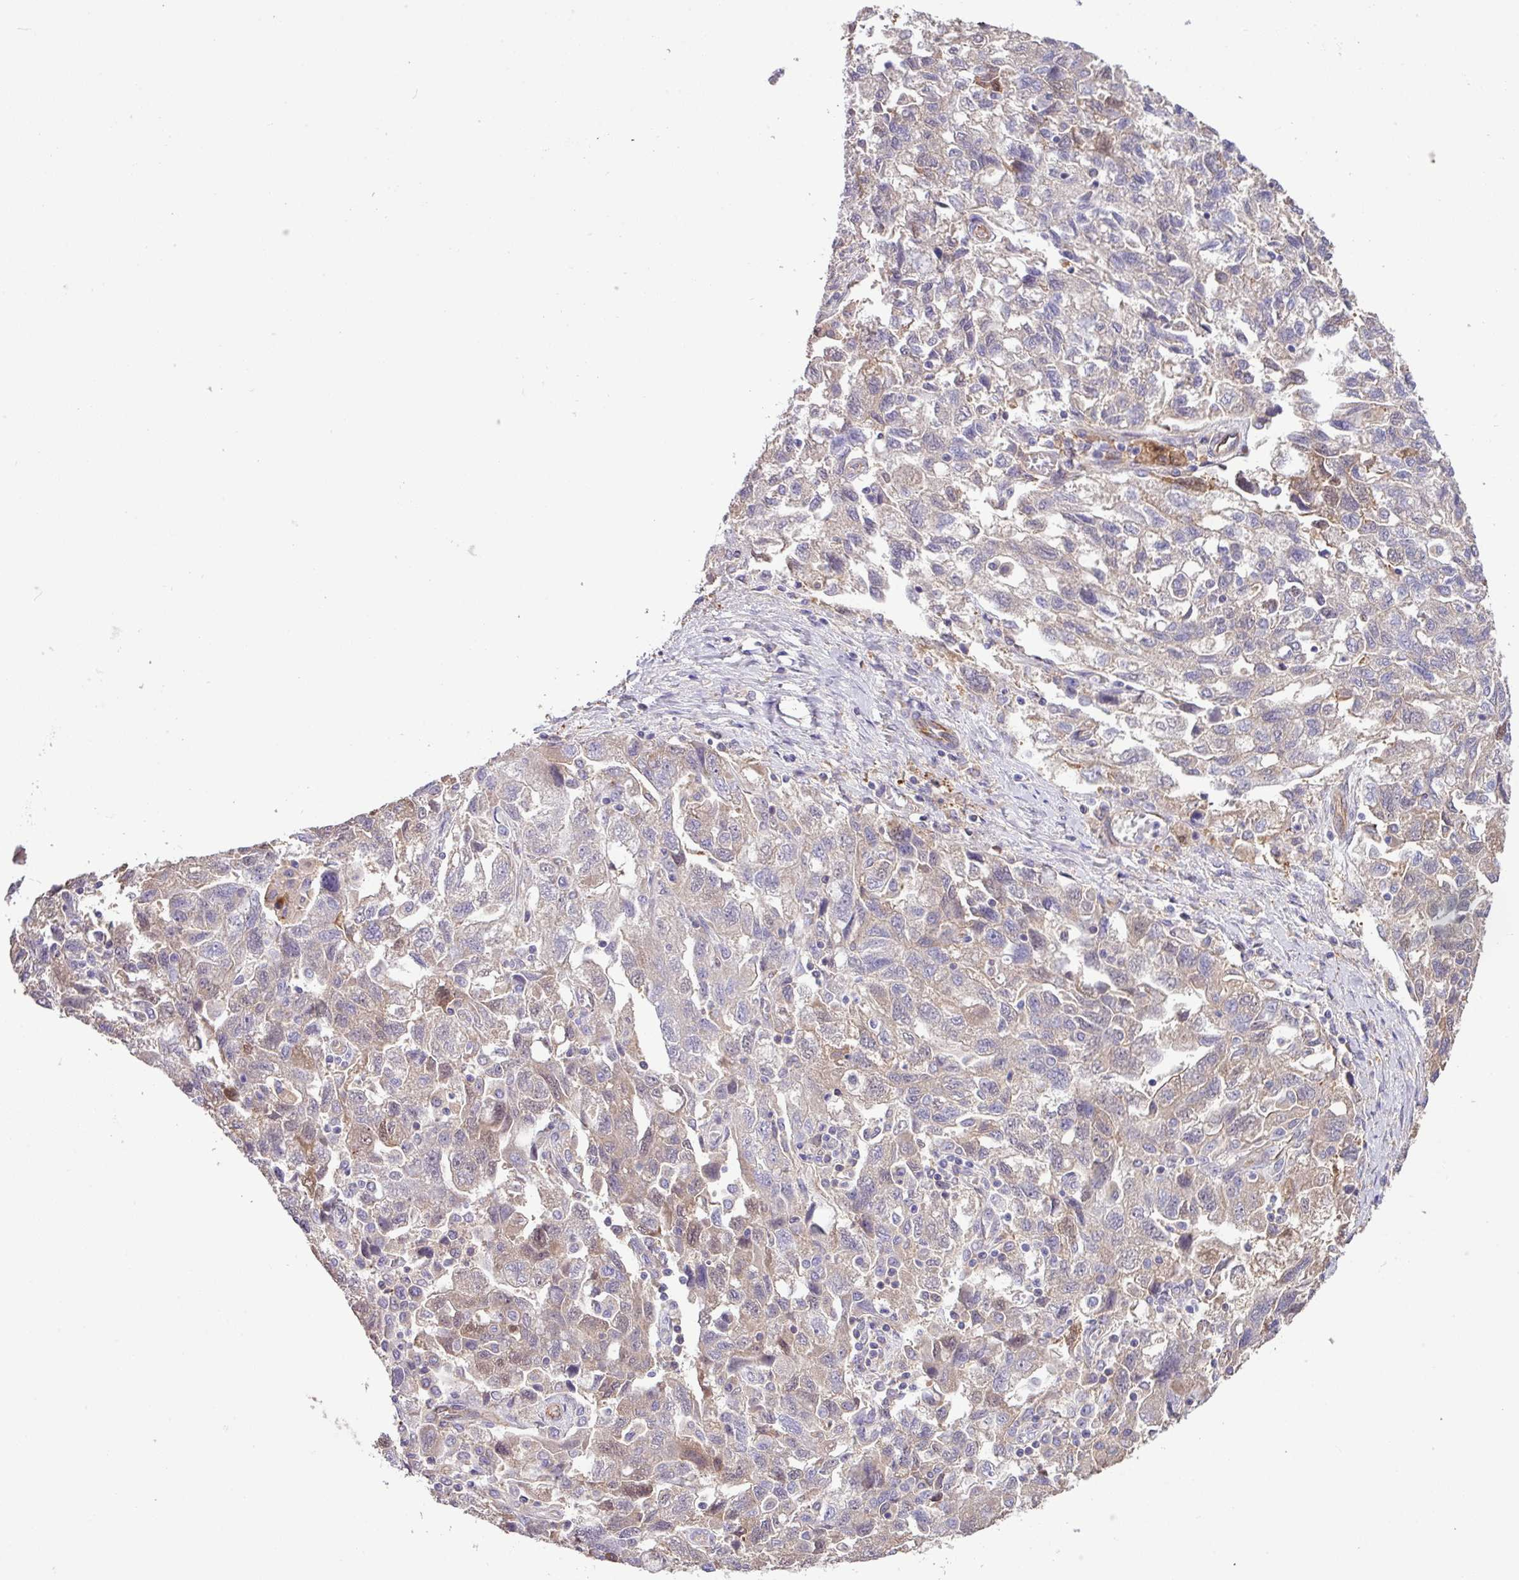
{"staining": {"intensity": "moderate", "quantity": "25%-75%", "location": "cytoplasmic/membranous"}, "tissue": "ovarian cancer", "cell_type": "Tumor cells", "image_type": "cancer", "snomed": [{"axis": "morphology", "description": "Carcinoma, NOS"}, {"axis": "morphology", "description": "Cystadenocarcinoma, serous, NOS"}, {"axis": "topography", "description": "Ovary"}], "caption": "A high-resolution histopathology image shows immunohistochemistry staining of ovarian cancer, which shows moderate cytoplasmic/membranous positivity in about 25%-75% of tumor cells. The staining is performed using DAB (3,3'-diaminobenzidine) brown chromogen to label protein expression. The nuclei are counter-stained blue using hematoxylin.", "gene": "LRRC53", "patient": {"sex": "female", "age": 69}}